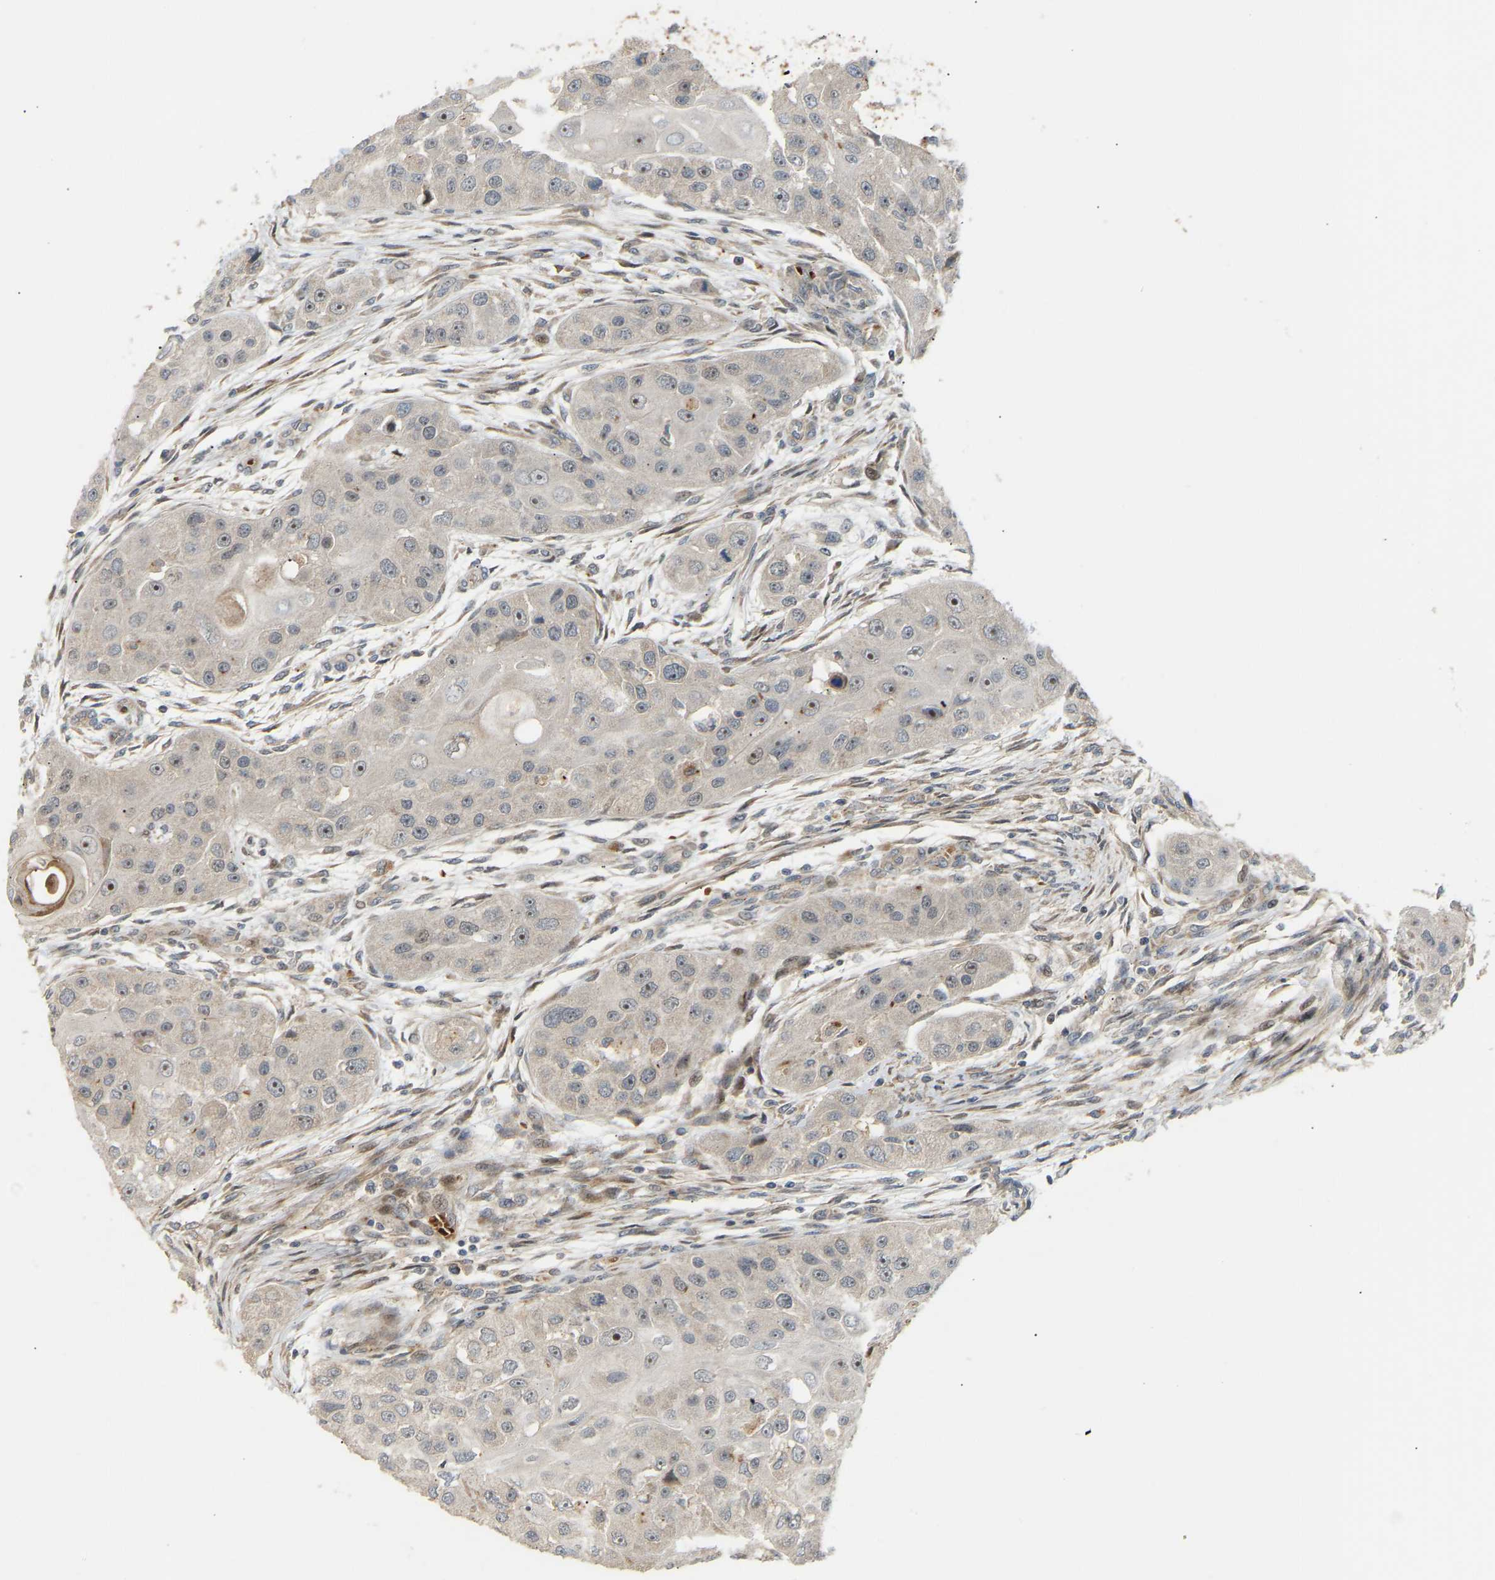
{"staining": {"intensity": "moderate", "quantity": "<25%", "location": "nuclear"}, "tissue": "head and neck cancer", "cell_type": "Tumor cells", "image_type": "cancer", "snomed": [{"axis": "morphology", "description": "Normal tissue, NOS"}, {"axis": "morphology", "description": "Squamous cell carcinoma, NOS"}, {"axis": "topography", "description": "Skeletal muscle"}, {"axis": "topography", "description": "Head-Neck"}], "caption": "Brown immunohistochemical staining in human head and neck squamous cell carcinoma shows moderate nuclear positivity in about <25% of tumor cells. (DAB = brown stain, brightfield microscopy at high magnification).", "gene": "POGLUT2", "patient": {"sex": "male", "age": 51}}